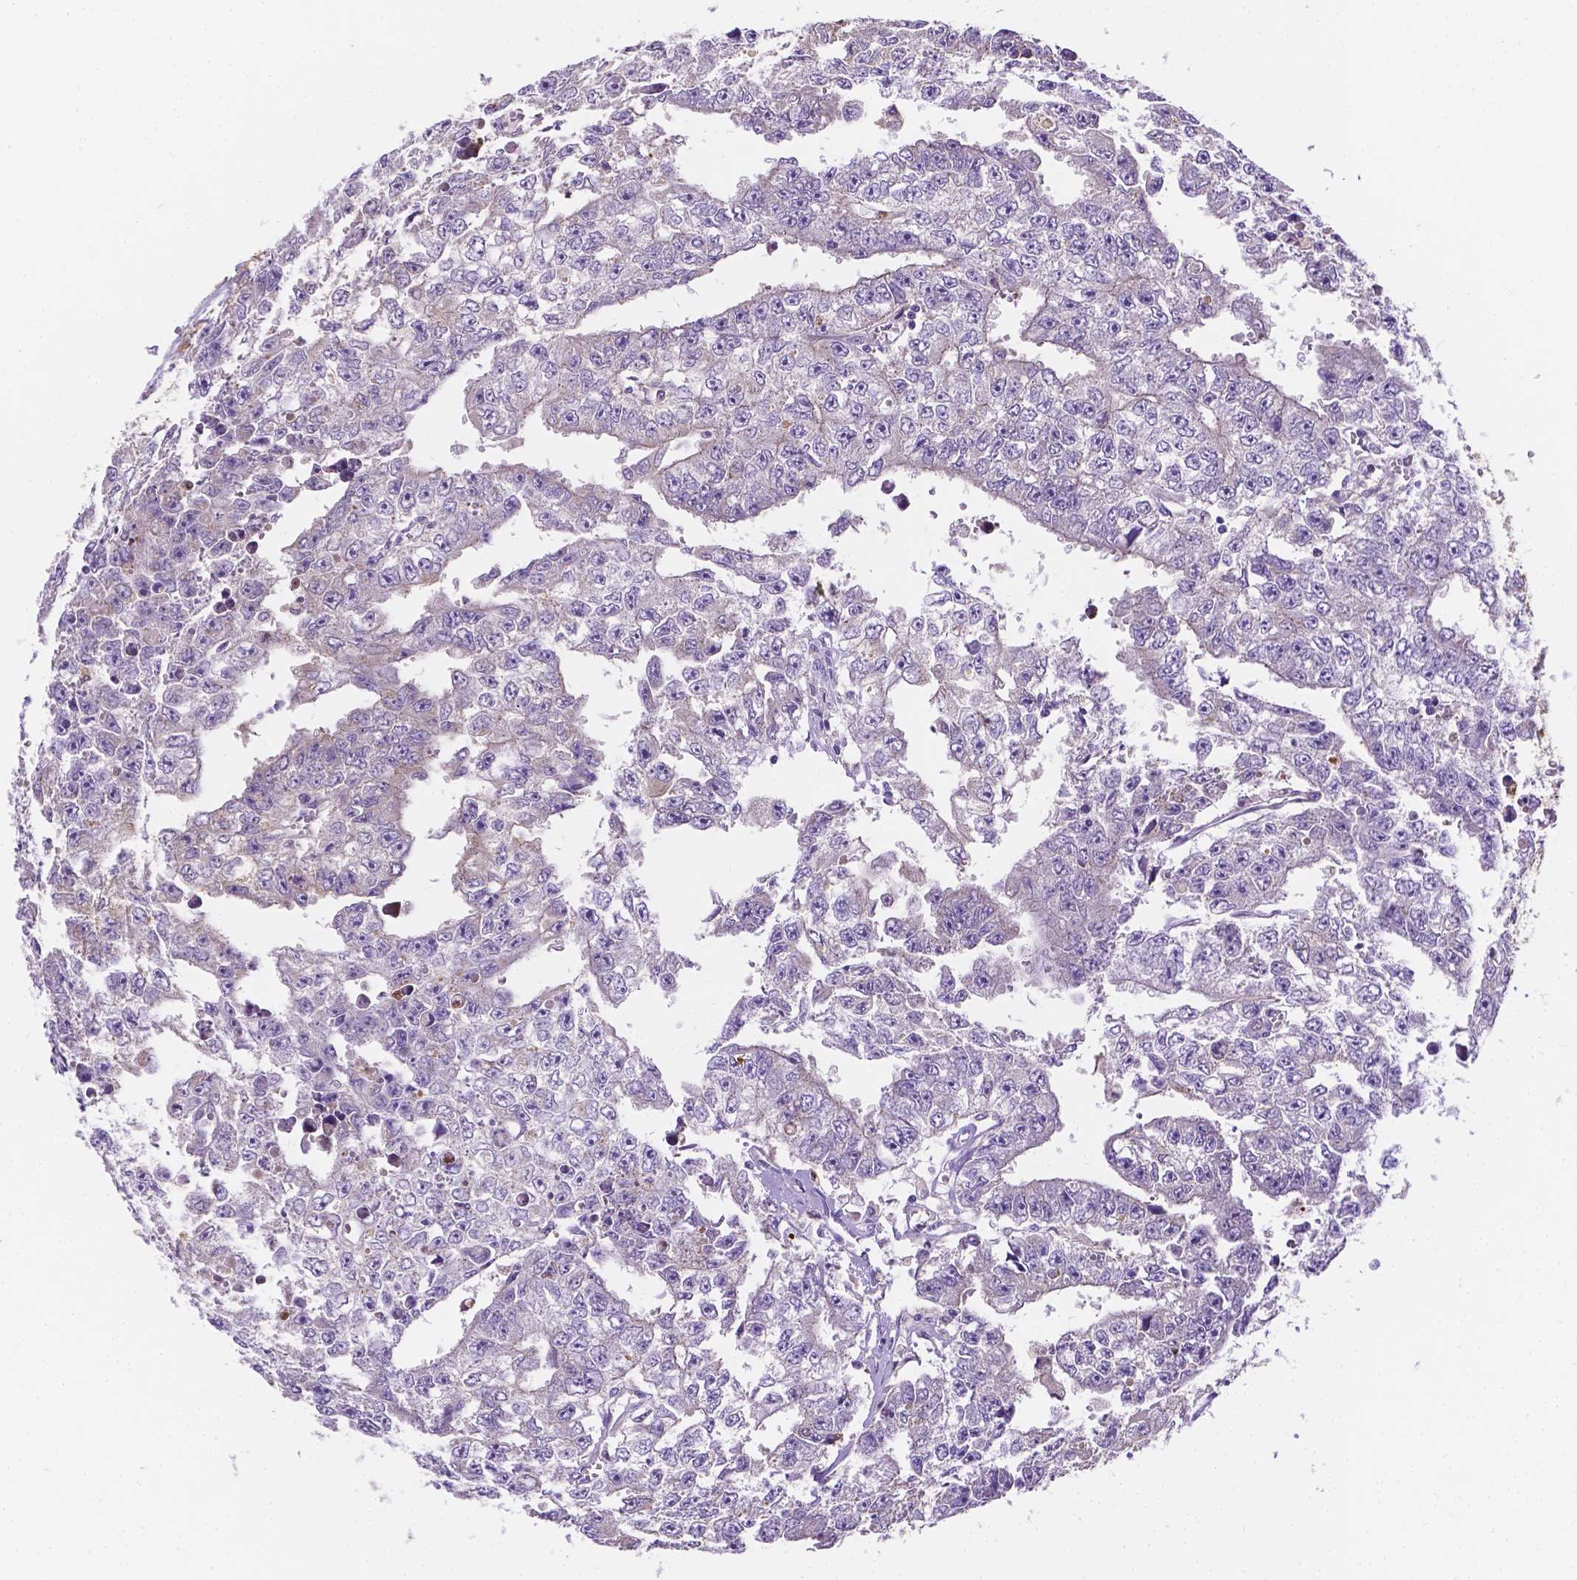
{"staining": {"intensity": "weak", "quantity": "25%-75%", "location": "cytoplasmic/membranous"}, "tissue": "testis cancer", "cell_type": "Tumor cells", "image_type": "cancer", "snomed": [{"axis": "morphology", "description": "Carcinoma, Embryonal, NOS"}, {"axis": "morphology", "description": "Teratoma, malignant, NOS"}, {"axis": "topography", "description": "Testis"}], "caption": "A brown stain labels weak cytoplasmic/membranous expression of a protein in human testis malignant teratoma tumor cells. Immunohistochemistry stains the protein in brown and the nuclei are stained blue.", "gene": "ZNRD2", "patient": {"sex": "male", "age": 24}}